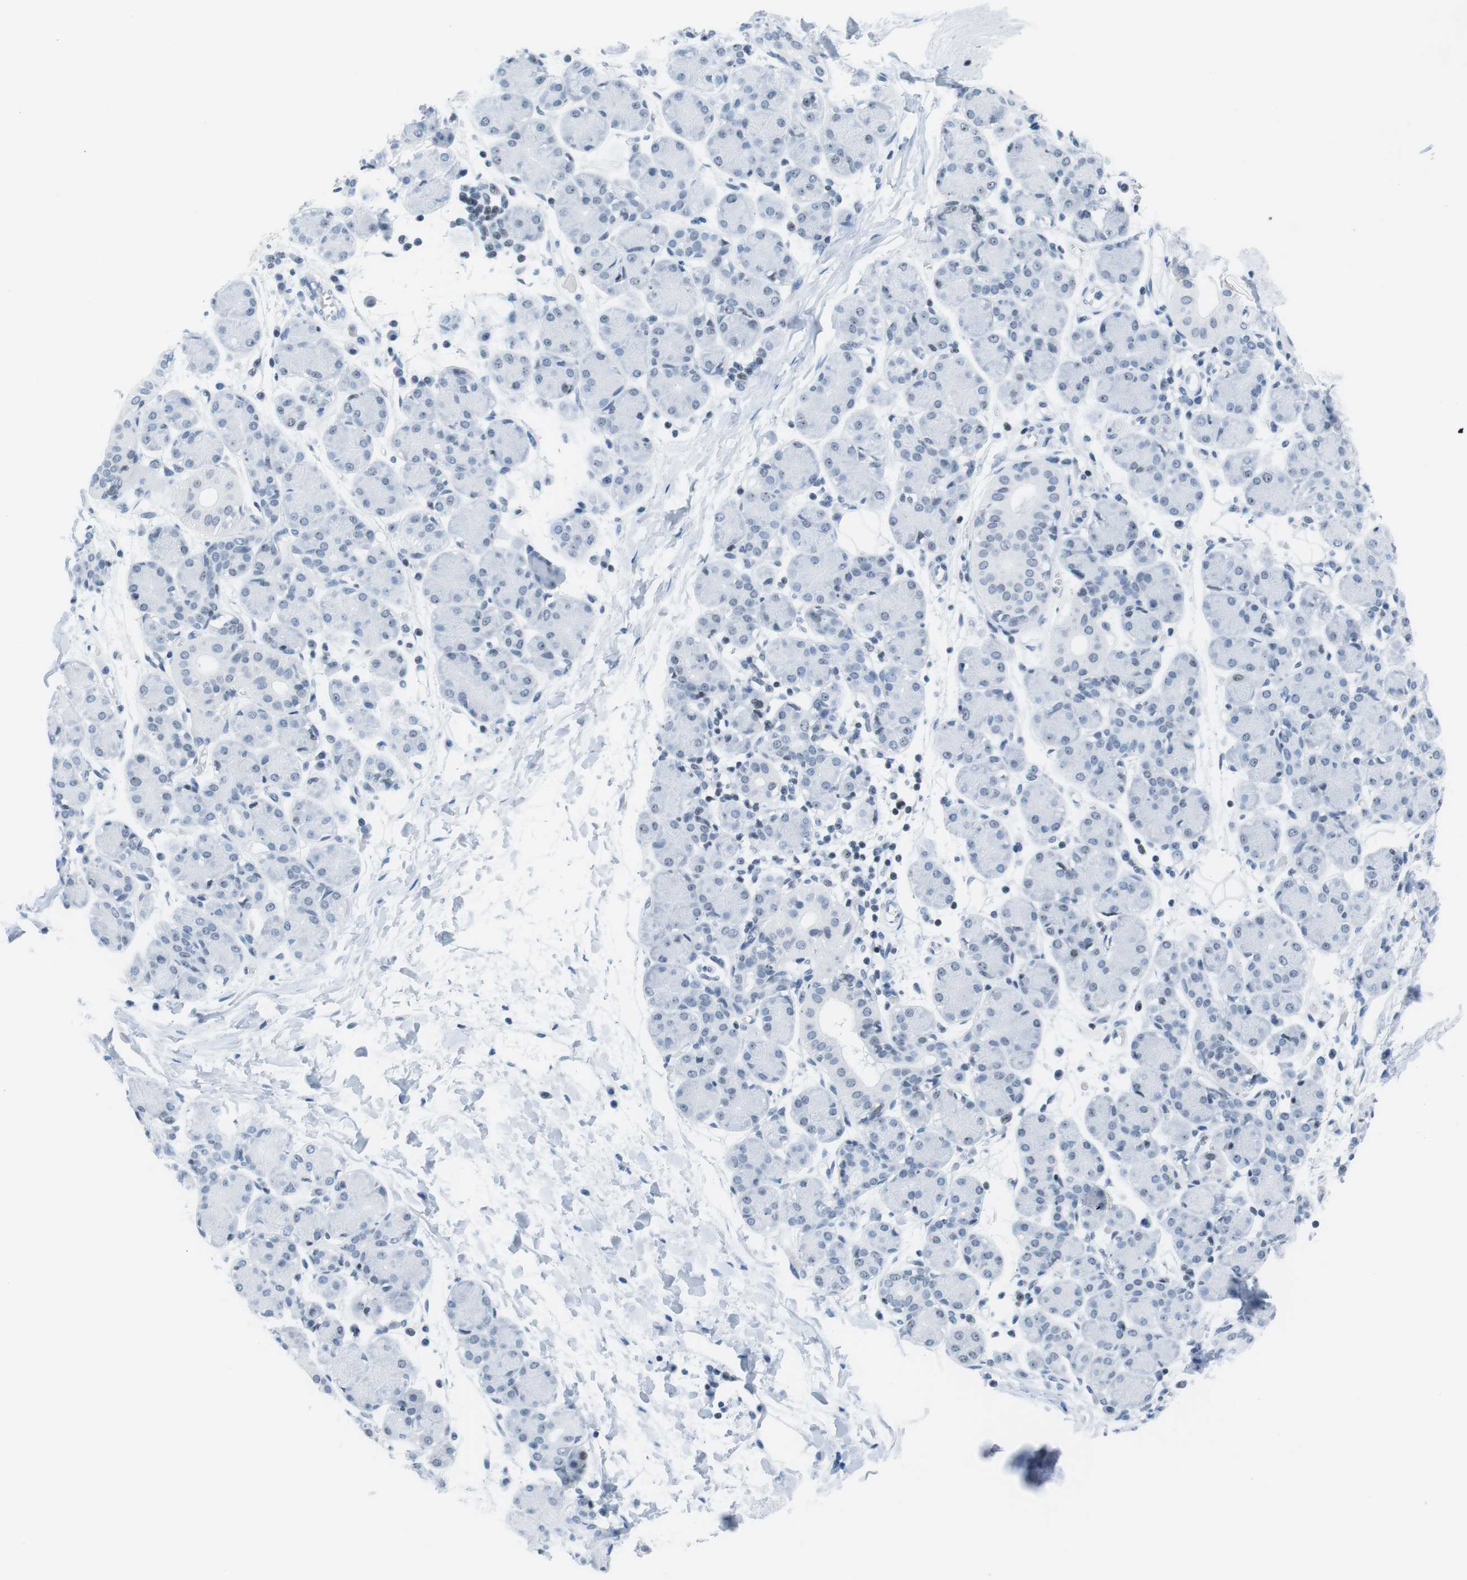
{"staining": {"intensity": "negative", "quantity": "none", "location": "none"}, "tissue": "salivary gland", "cell_type": "Glandular cells", "image_type": "normal", "snomed": [{"axis": "morphology", "description": "Normal tissue, NOS"}, {"axis": "morphology", "description": "Inflammation, NOS"}, {"axis": "topography", "description": "Lymph node"}, {"axis": "topography", "description": "Salivary gland"}], "caption": "IHC of benign salivary gland displays no positivity in glandular cells.", "gene": "NIFK", "patient": {"sex": "male", "age": 3}}